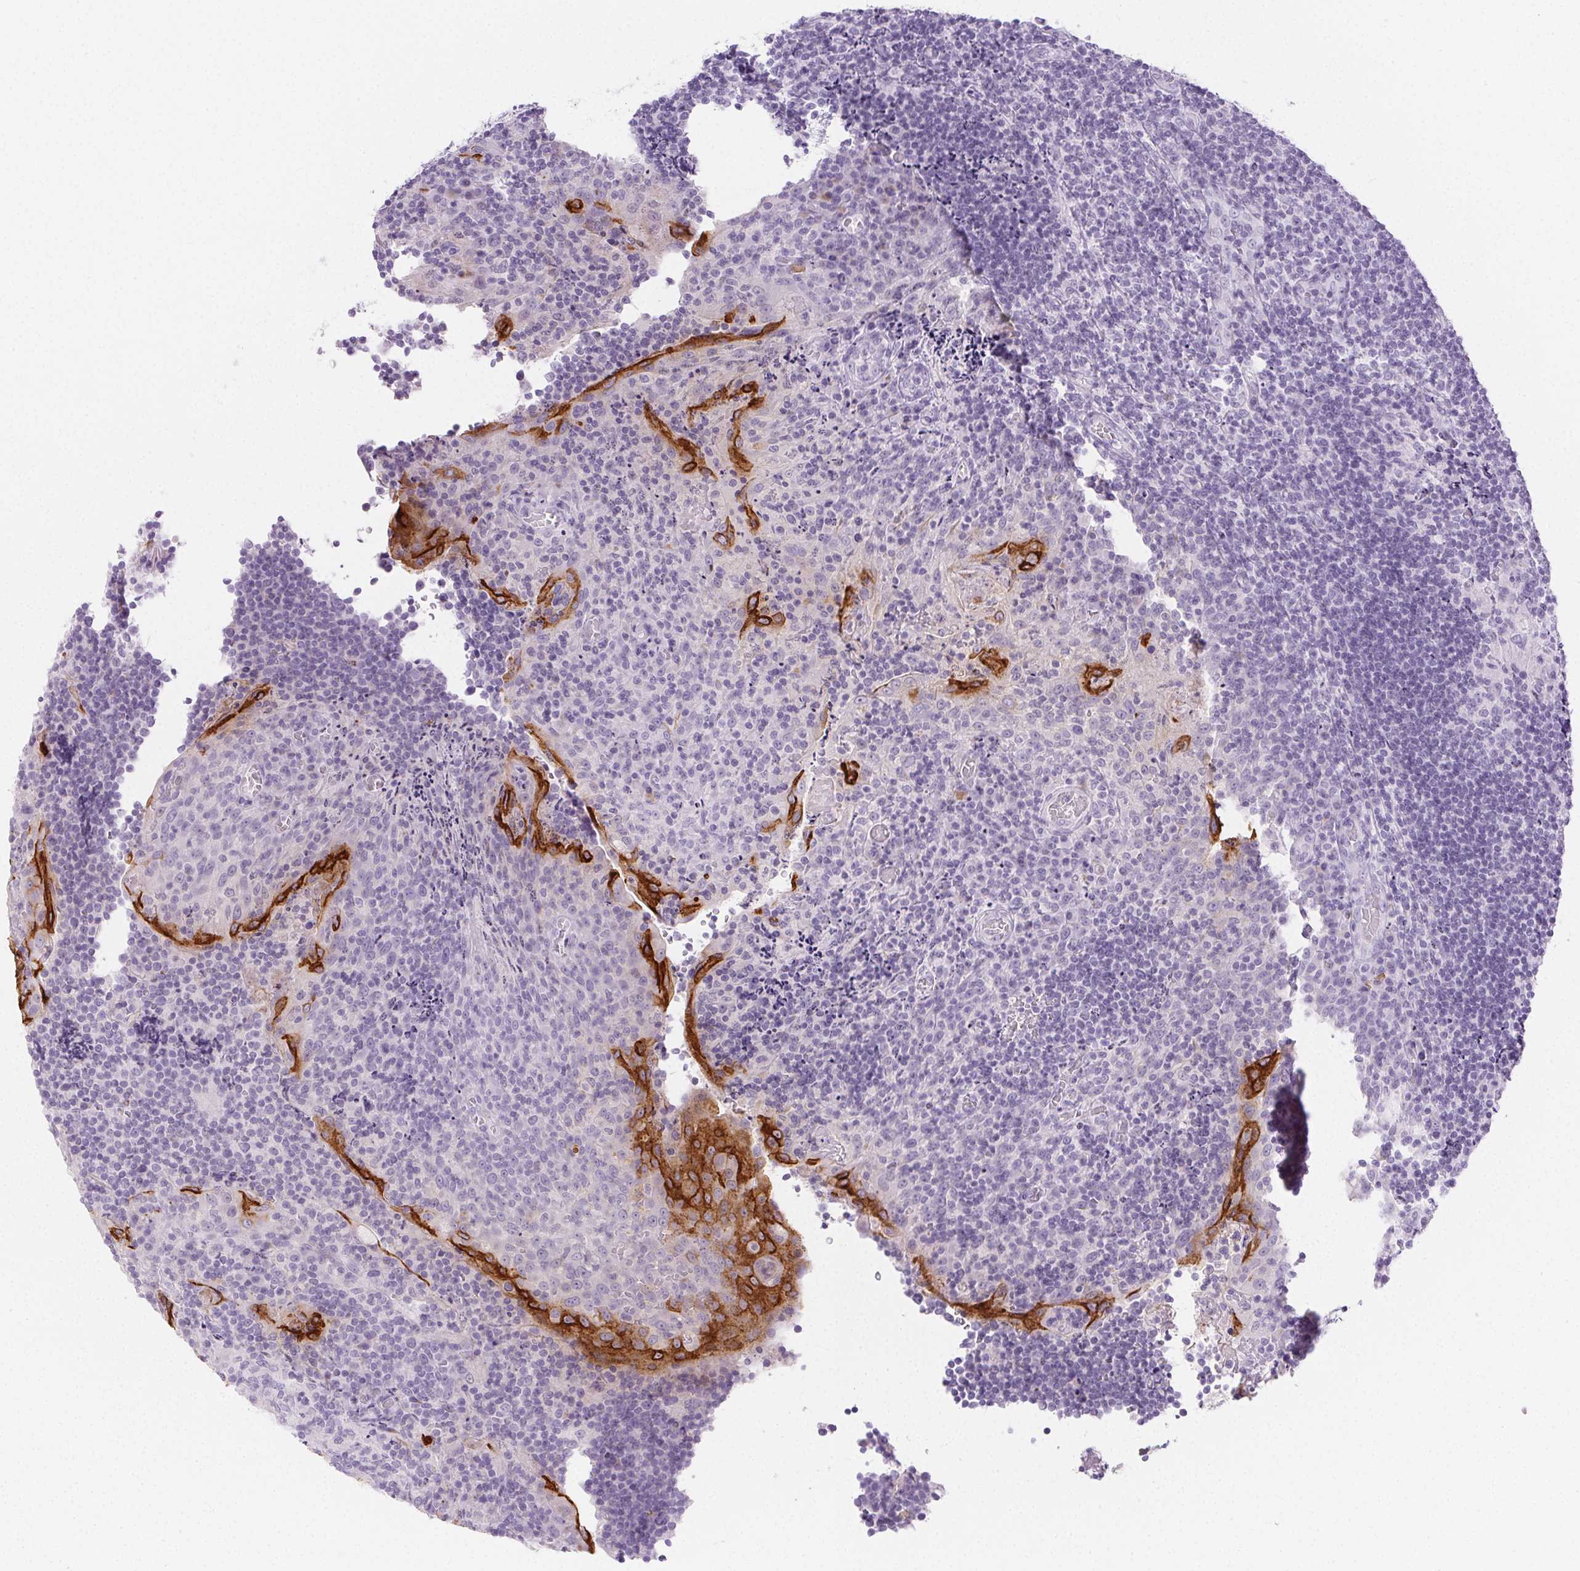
{"staining": {"intensity": "negative", "quantity": "none", "location": "none"}, "tissue": "tonsil", "cell_type": "Germinal center cells", "image_type": "normal", "snomed": [{"axis": "morphology", "description": "Normal tissue, NOS"}, {"axis": "topography", "description": "Tonsil"}], "caption": "A high-resolution histopathology image shows immunohistochemistry staining of benign tonsil, which shows no significant staining in germinal center cells. The staining was performed using DAB to visualize the protein expression in brown, while the nuclei were stained in blue with hematoxylin (Magnification: 20x).", "gene": "PI3", "patient": {"sex": "male", "age": 17}}